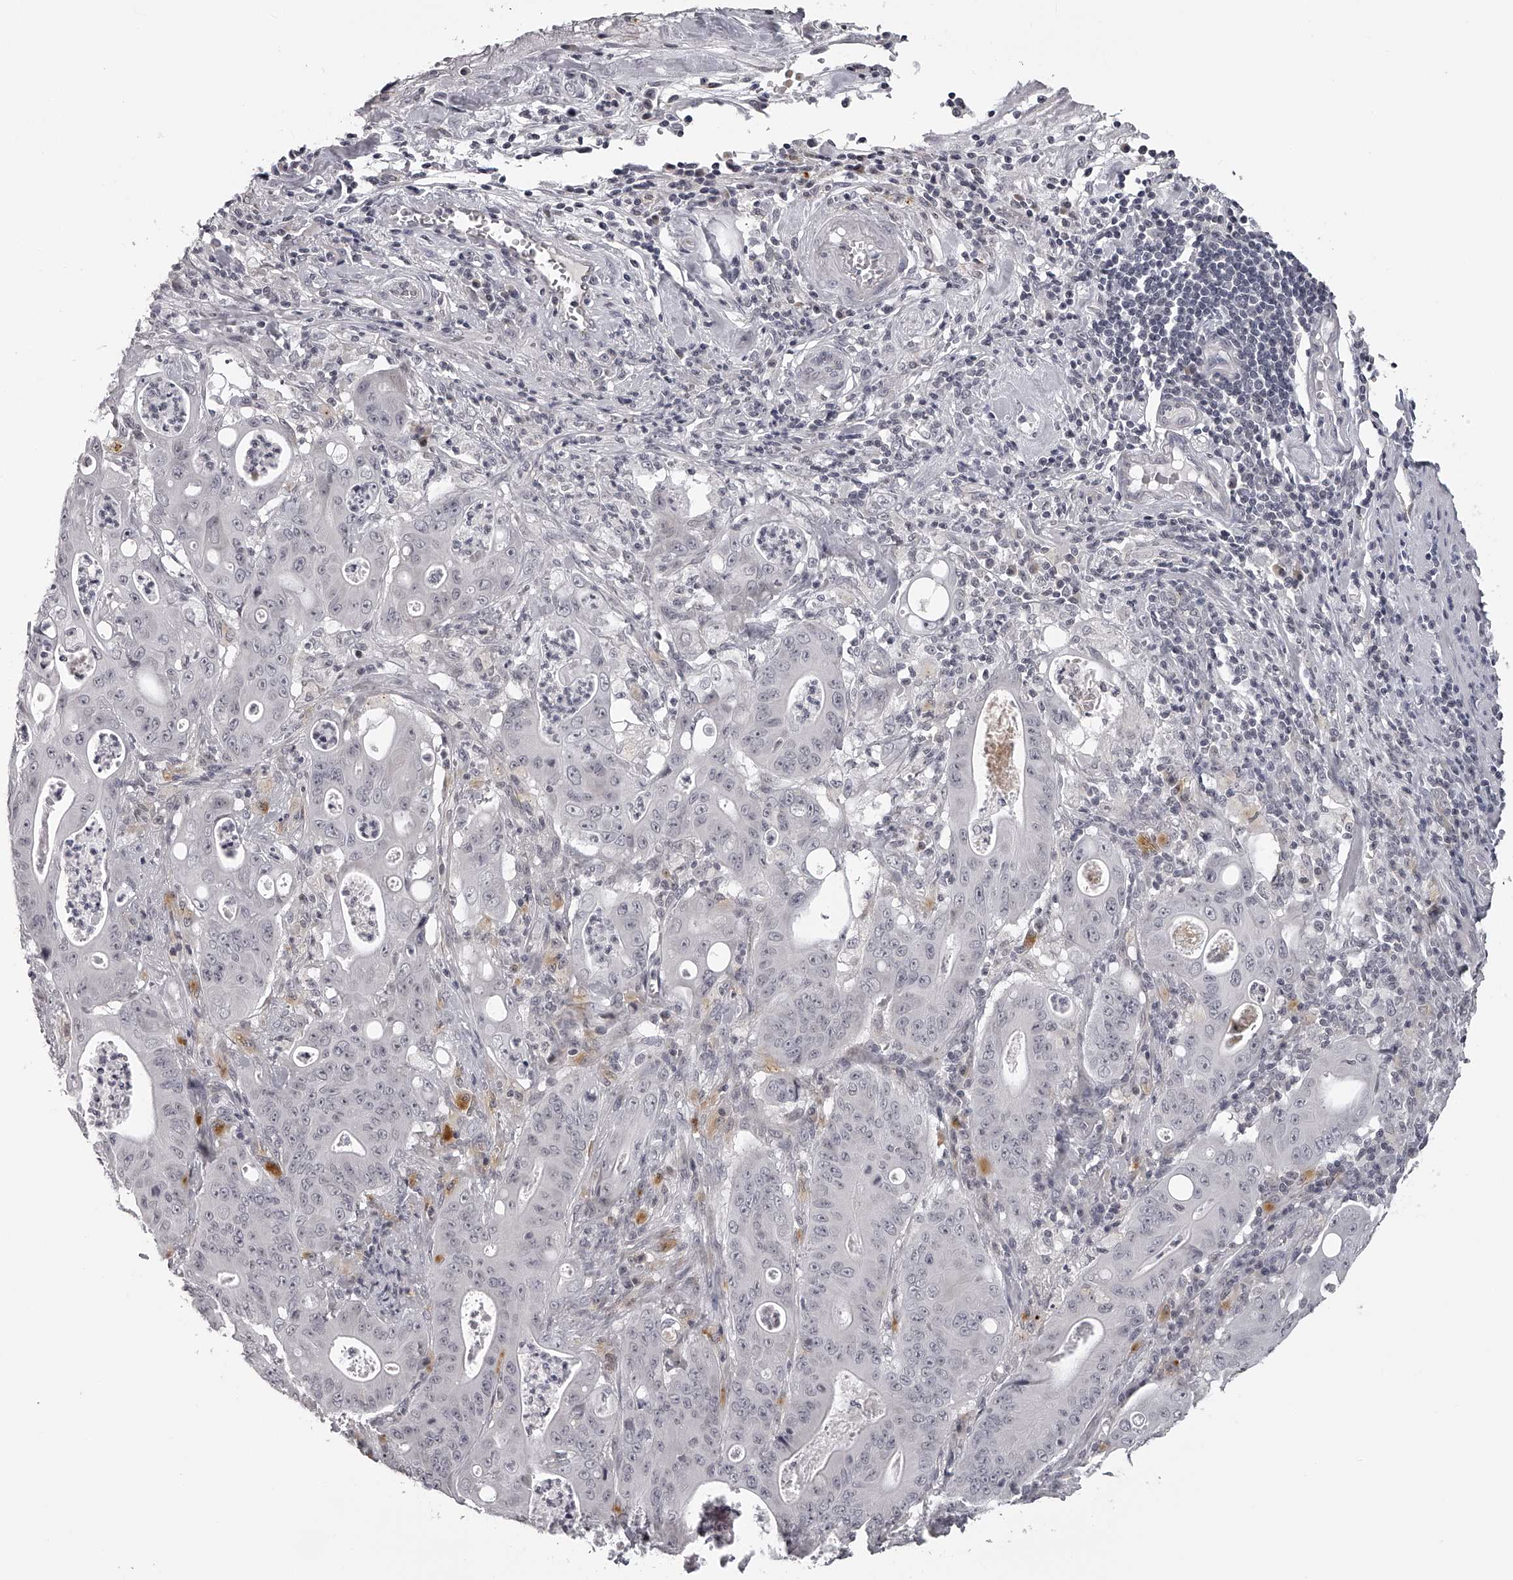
{"staining": {"intensity": "negative", "quantity": "none", "location": "none"}, "tissue": "pancreatic cancer", "cell_type": "Tumor cells", "image_type": "cancer", "snomed": [{"axis": "morphology", "description": "Normal tissue, NOS"}, {"axis": "topography", "description": "Lymph node"}], "caption": "Tumor cells are negative for brown protein staining in pancreatic cancer.", "gene": "RNF220", "patient": {"sex": "male", "age": 62}}